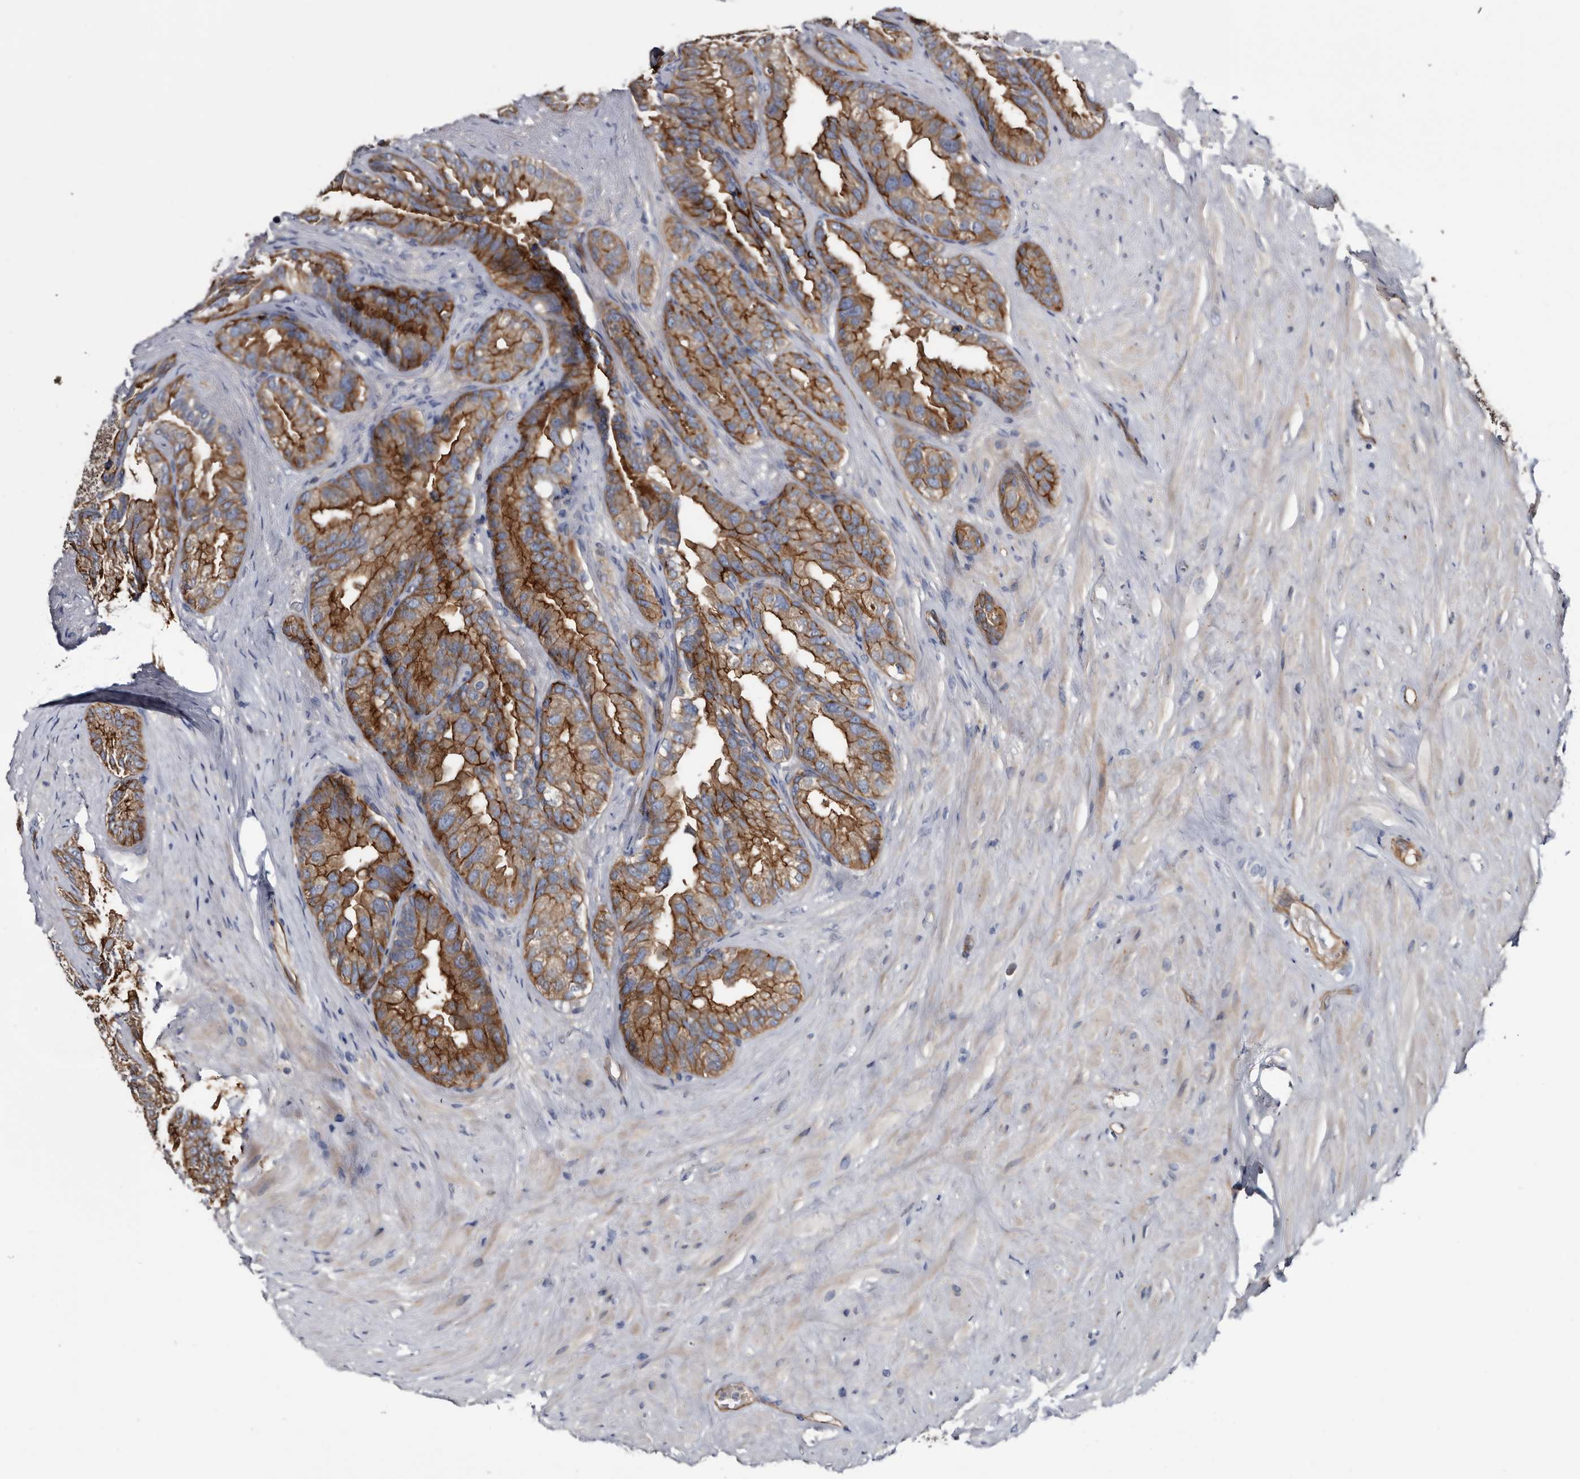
{"staining": {"intensity": "strong", "quantity": ">75%", "location": "cytoplasmic/membranous"}, "tissue": "seminal vesicle", "cell_type": "Glandular cells", "image_type": "normal", "snomed": [{"axis": "morphology", "description": "Normal tissue, NOS"}, {"axis": "topography", "description": "Seminal veicle"}], "caption": "Seminal vesicle stained with DAB (3,3'-diaminobenzidine) immunohistochemistry displays high levels of strong cytoplasmic/membranous staining in approximately >75% of glandular cells.", "gene": "TSPAN17", "patient": {"sex": "male", "age": 80}}